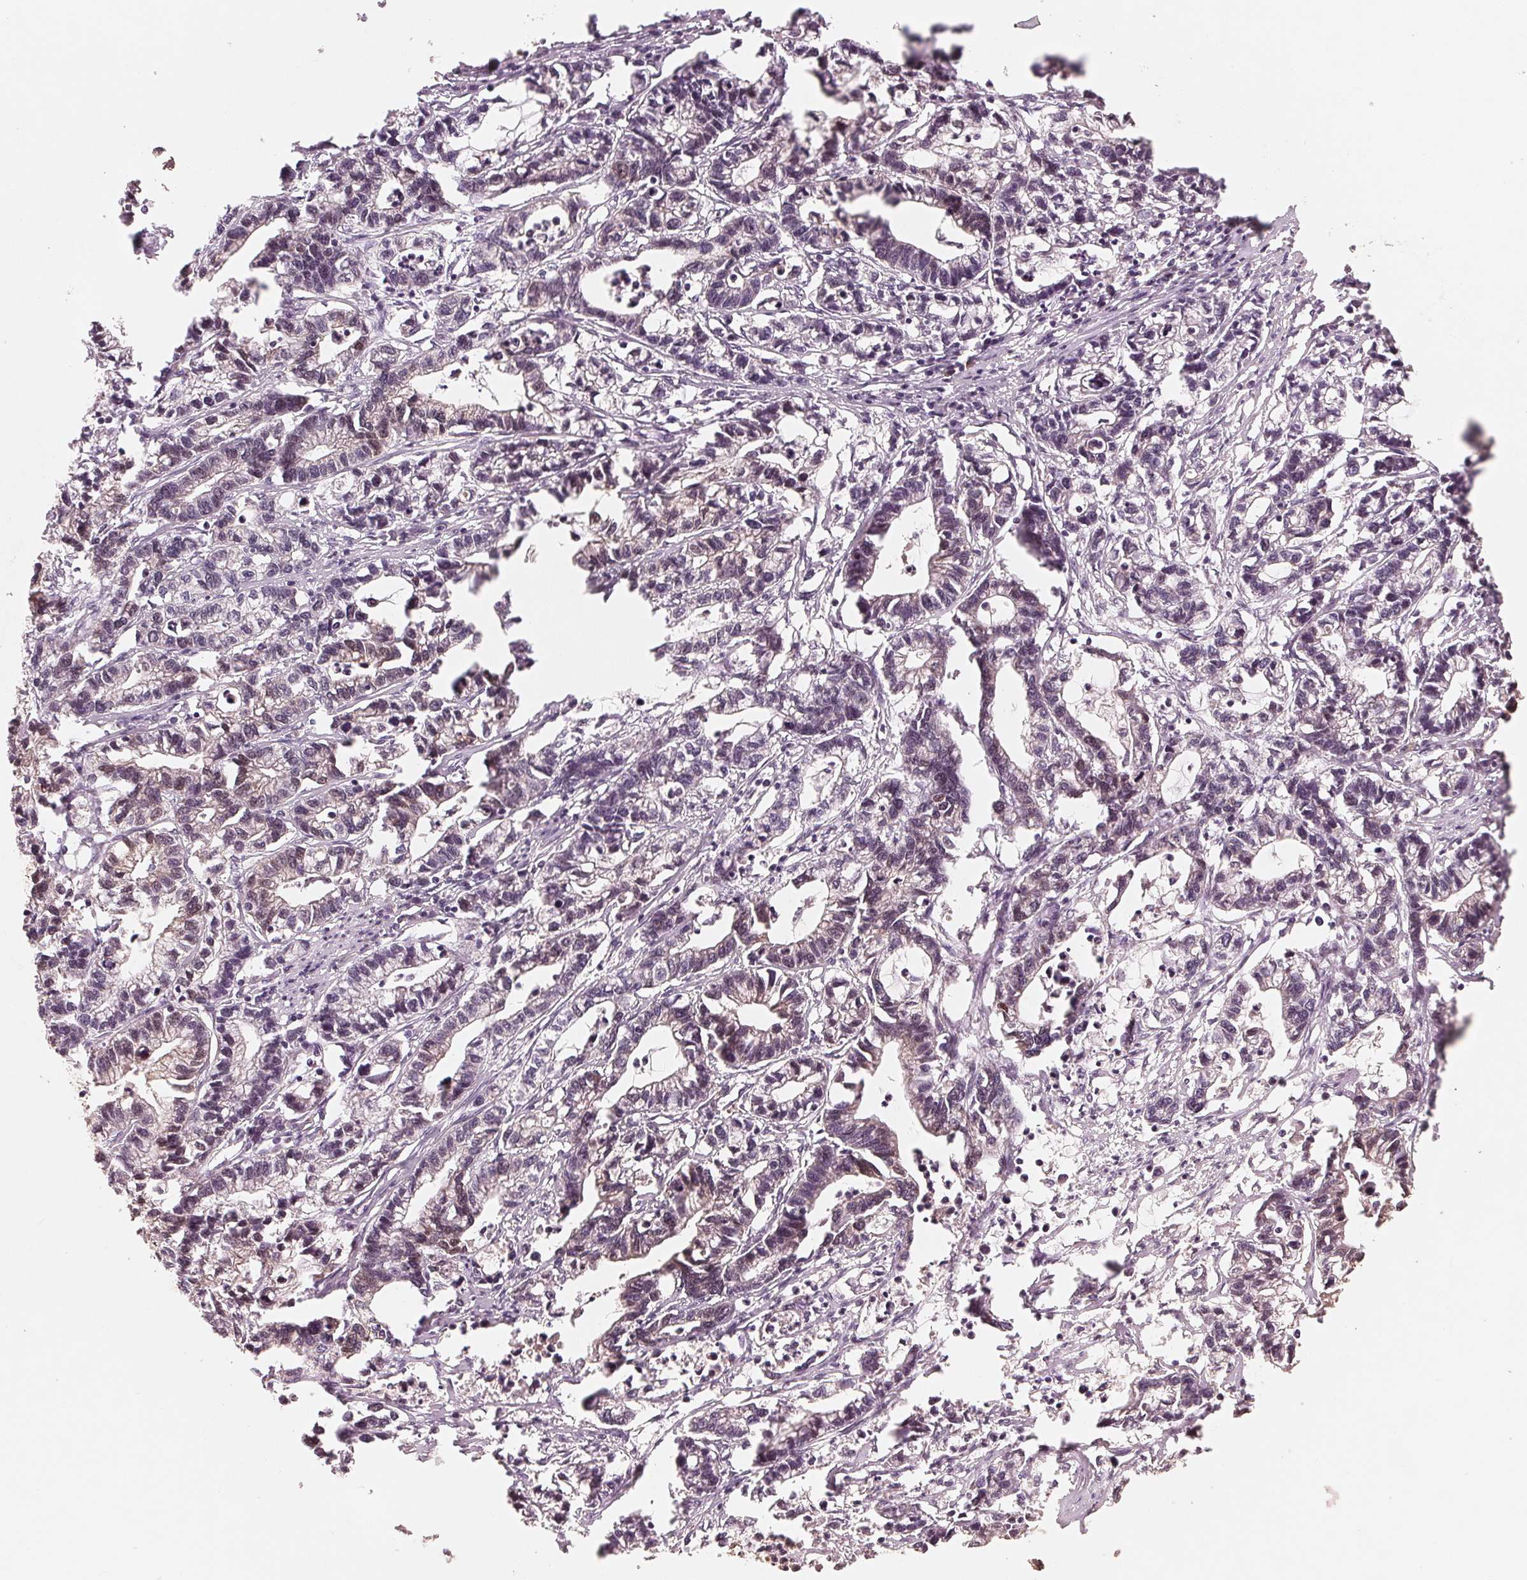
{"staining": {"intensity": "weak", "quantity": "<25%", "location": "nuclear"}, "tissue": "stomach cancer", "cell_type": "Tumor cells", "image_type": "cancer", "snomed": [{"axis": "morphology", "description": "Adenocarcinoma, NOS"}, {"axis": "topography", "description": "Stomach"}], "caption": "Tumor cells are negative for protein expression in human stomach cancer.", "gene": "IL9R", "patient": {"sex": "male", "age": 83}}